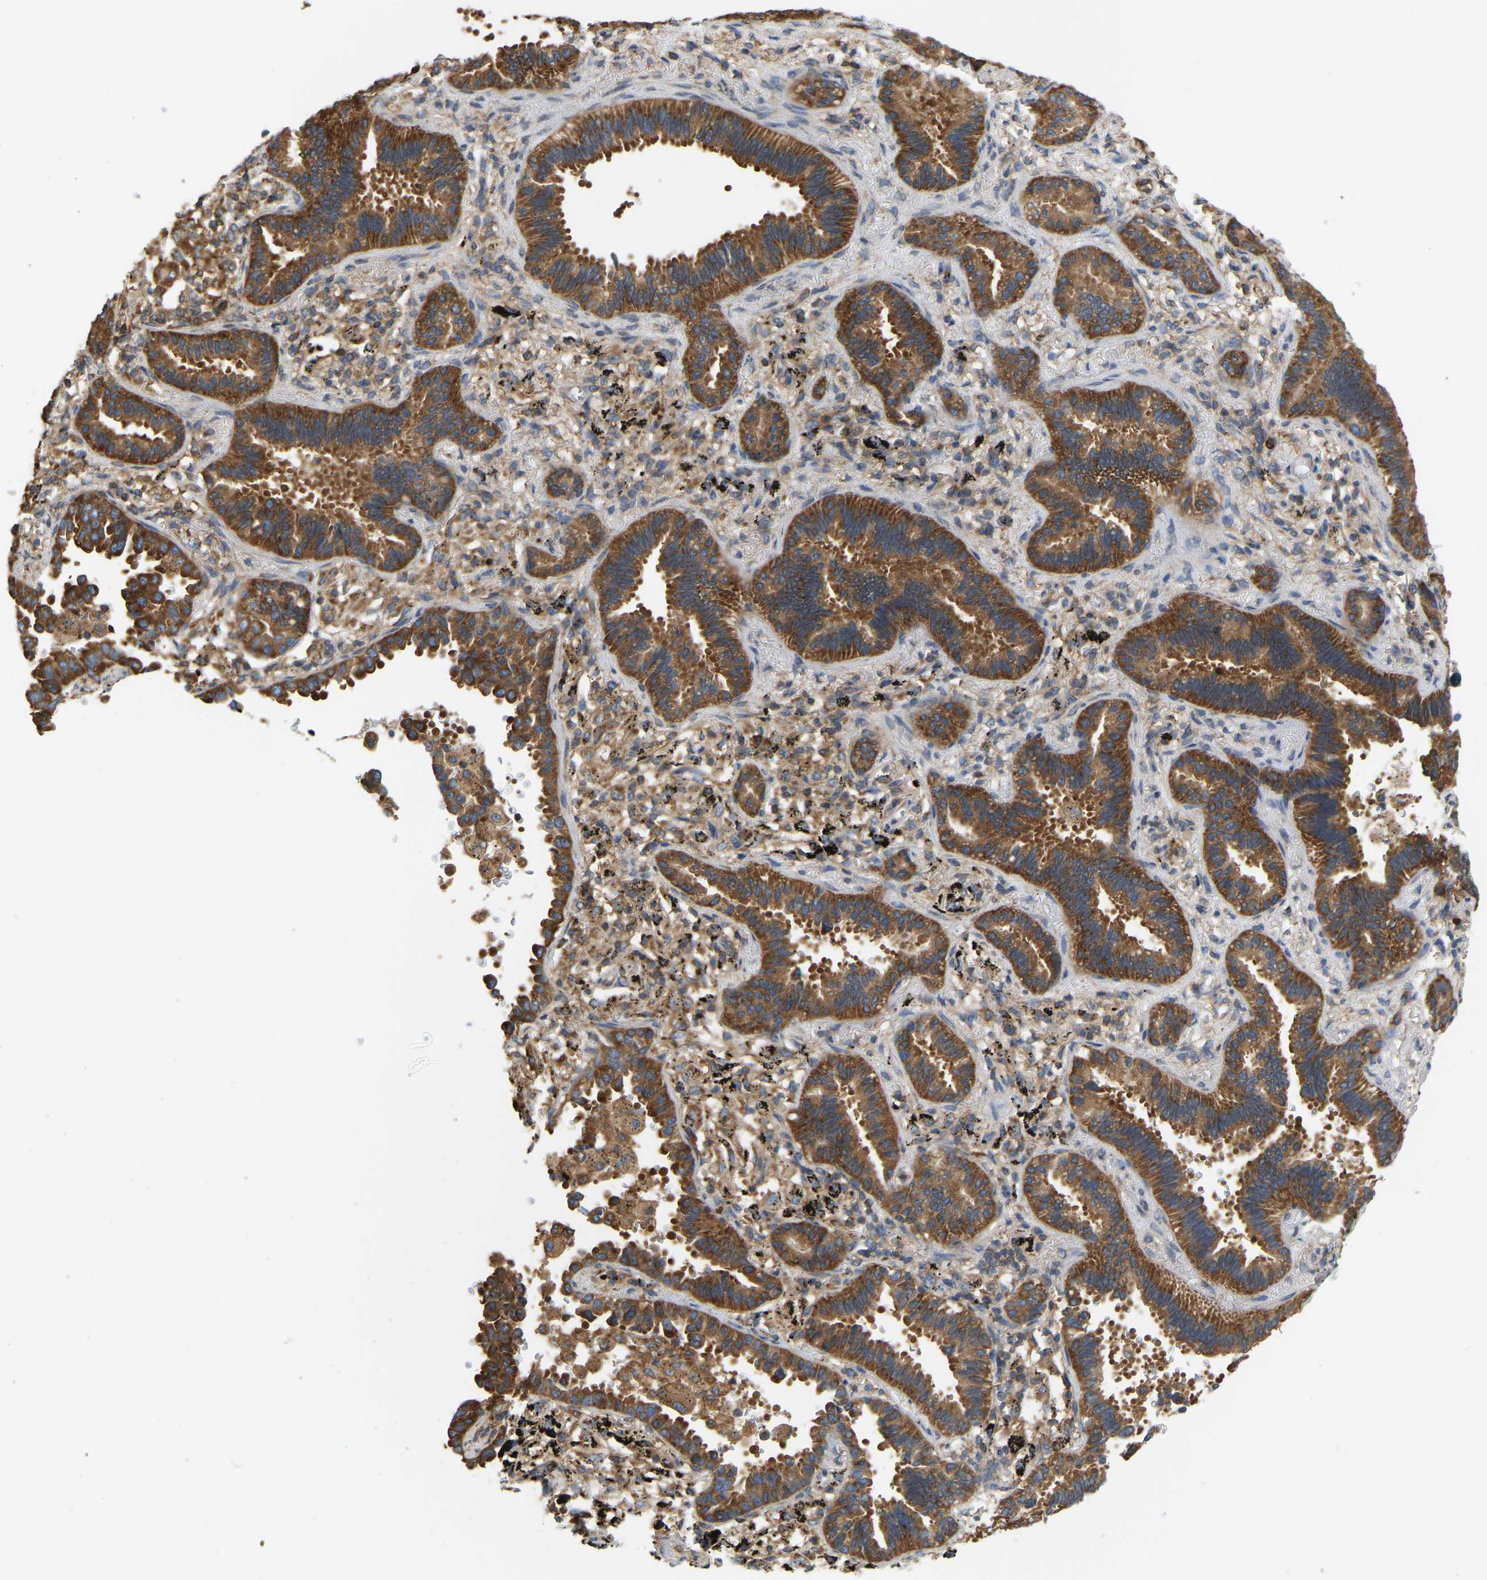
{"staining": {"intensity": "strong", "quantity": ">75%", "location": "cytoplasmic/membranous"}, "tissue": "lung cancer", "cell_type": "Tumor cells", "image_type": "cancer", "snomed": [{"axis": "morphology", "description": "Normal tissue, NOS"}, {"axis": "morphology", "description": "Adenocarcinoma, NOS"}, {"axis": "topography", "description": "Lung"}], "caption": "Immunohistochemistry image of lung cancer (adenocarcinoma) stained for a protein (brown), which demonstrates high levels of strong cytoplasmic/membranous positivity in about >75% of tumor cells.", "gene": "RPS6KB2", "patient": {"sex": "male", "age": 59}}